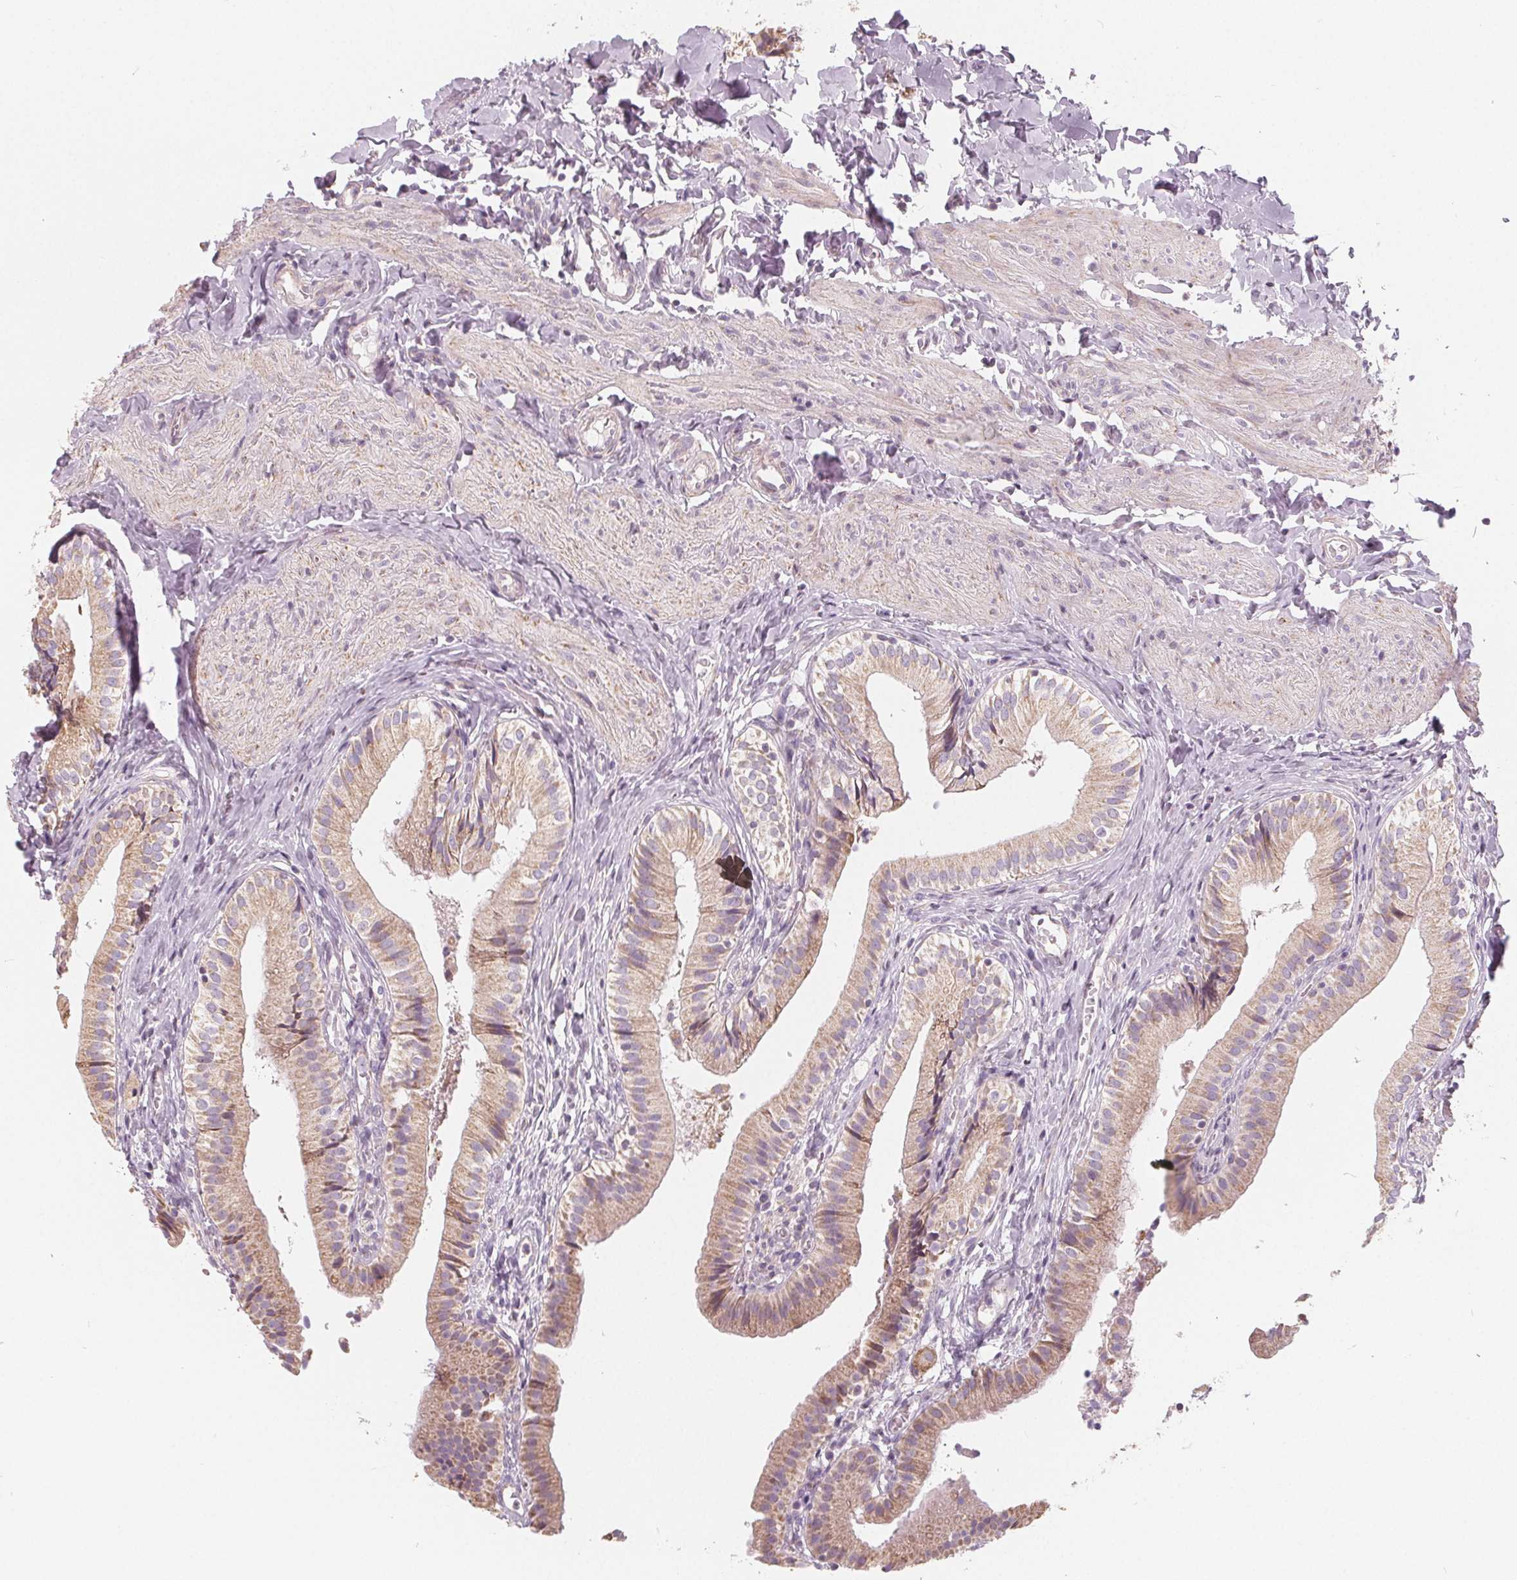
{"staining": {"intensity": "moderate", "quantity": ">75%", "location": "cytoplasmic/membranous"}, "tissue": "gallbladder", "cell_type": "Glandular cells", "image_type": "normal", "snomed": [{"axis": "morphology", "description": "Normal tissue, NOS"}, {"axis": "topography", "description": "Gallbladder"}], "caption": "Gallbladder stained with DAB (3,3'-diaminobenzidine) IHC shows medium levels of moderate cytoplasmic/membranous positivity in approximately >75% of glandular cells. (IHC, brightfield microscopy, high magnification).", "gene": "NUP210L", "patient": {"sex": "female", "age": 47}}